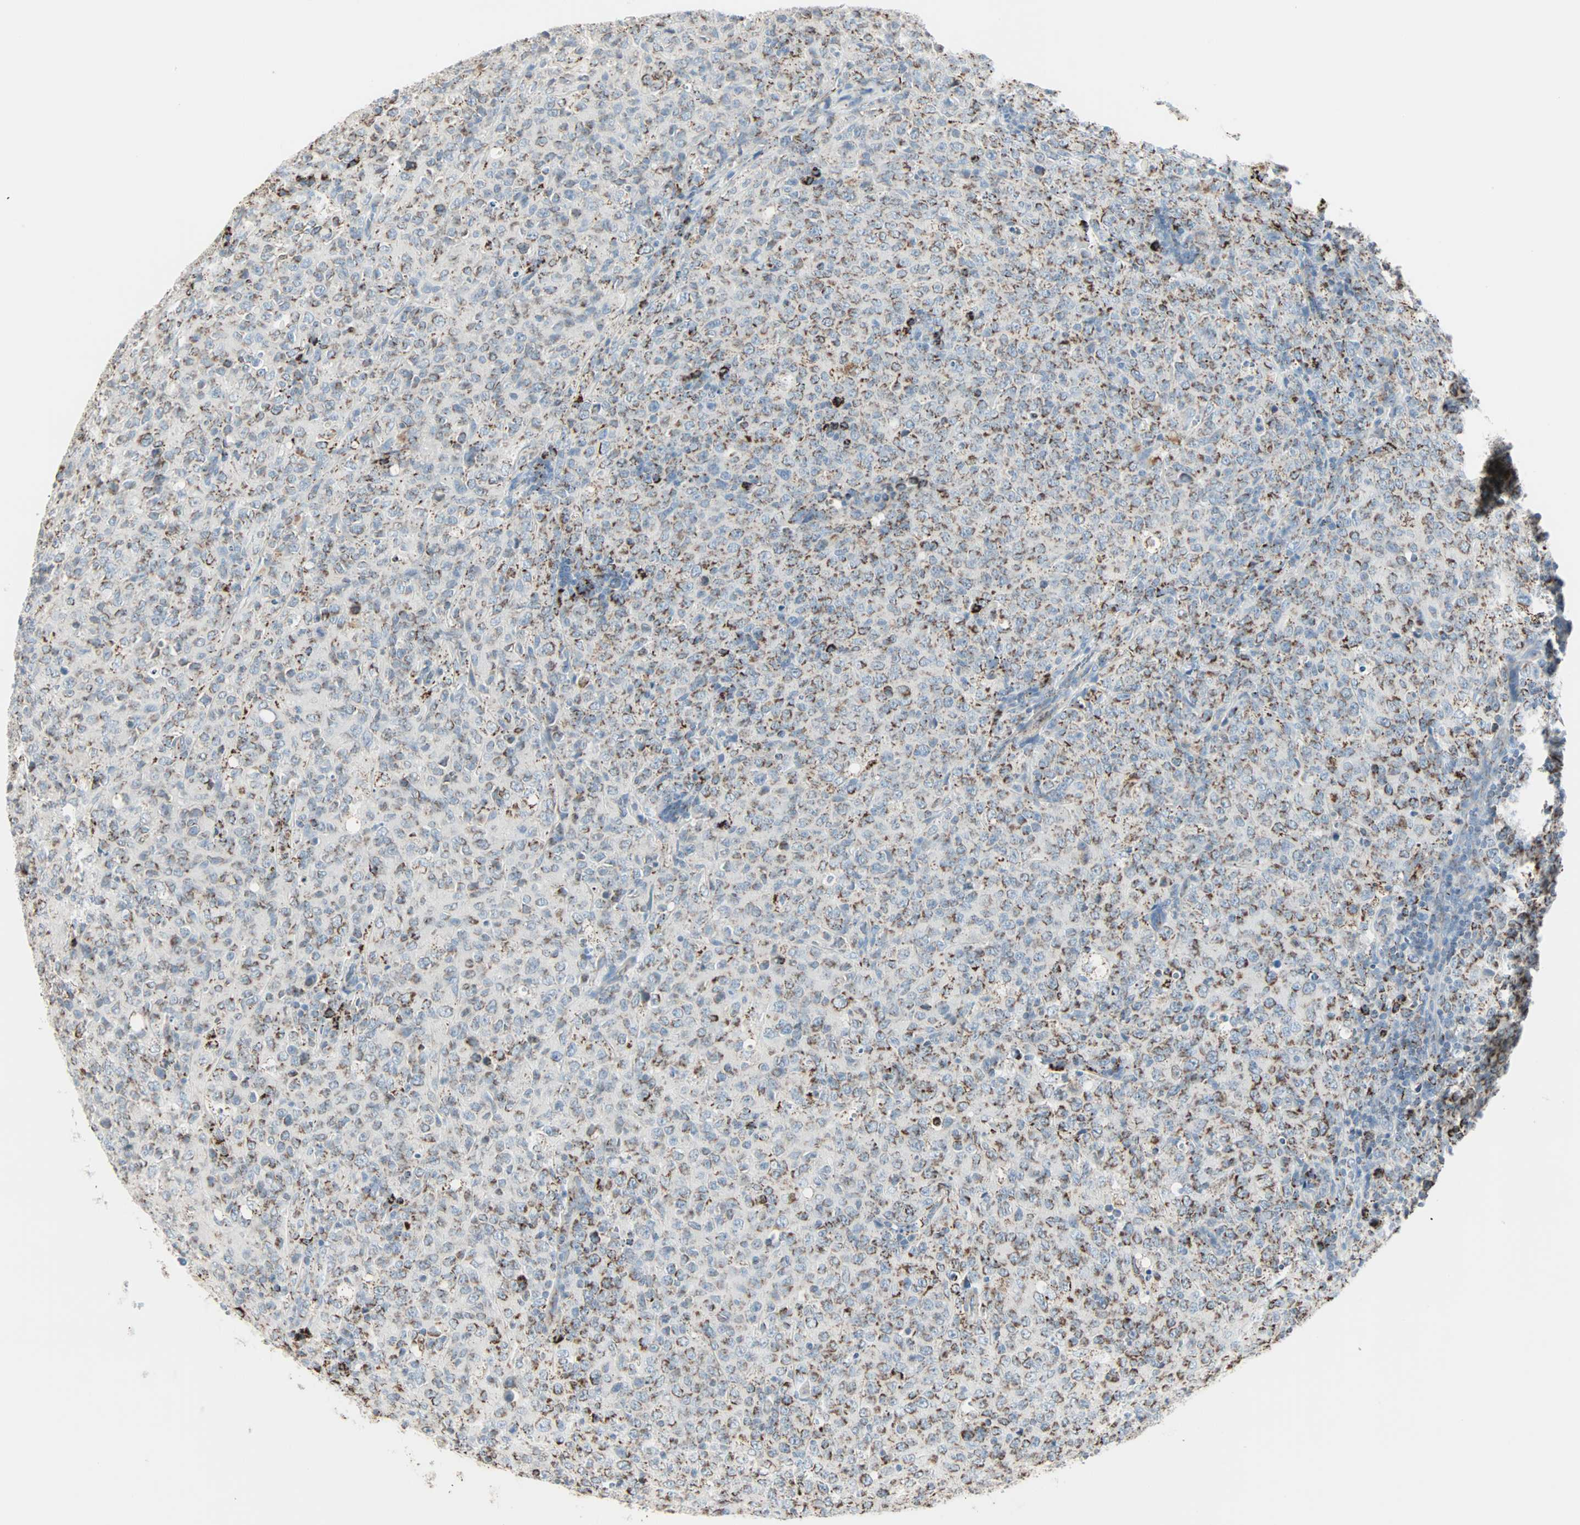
{"staining": {"intensity": "moderate", "quantity": "25%-75%", "location": "cytoplasmic/membranous"}, "tissue": "lymphoma", "cell_type": "Tumor cells", "image_type": "cancer", "snomed": [{"axis": "morphology", "description": "Malignant lymphoma, non-Hodgkin's type, High grade"}, {"axis": "topography", "description": "Tonsil"}], "caption": "Protein staining demonstrates moderate cytoplasmic/membranous expression in approximately 25%-75% of tumor cells in lymphoma.", "gene": "IDH2", "patient": {"sex": "female", "age": 36}}